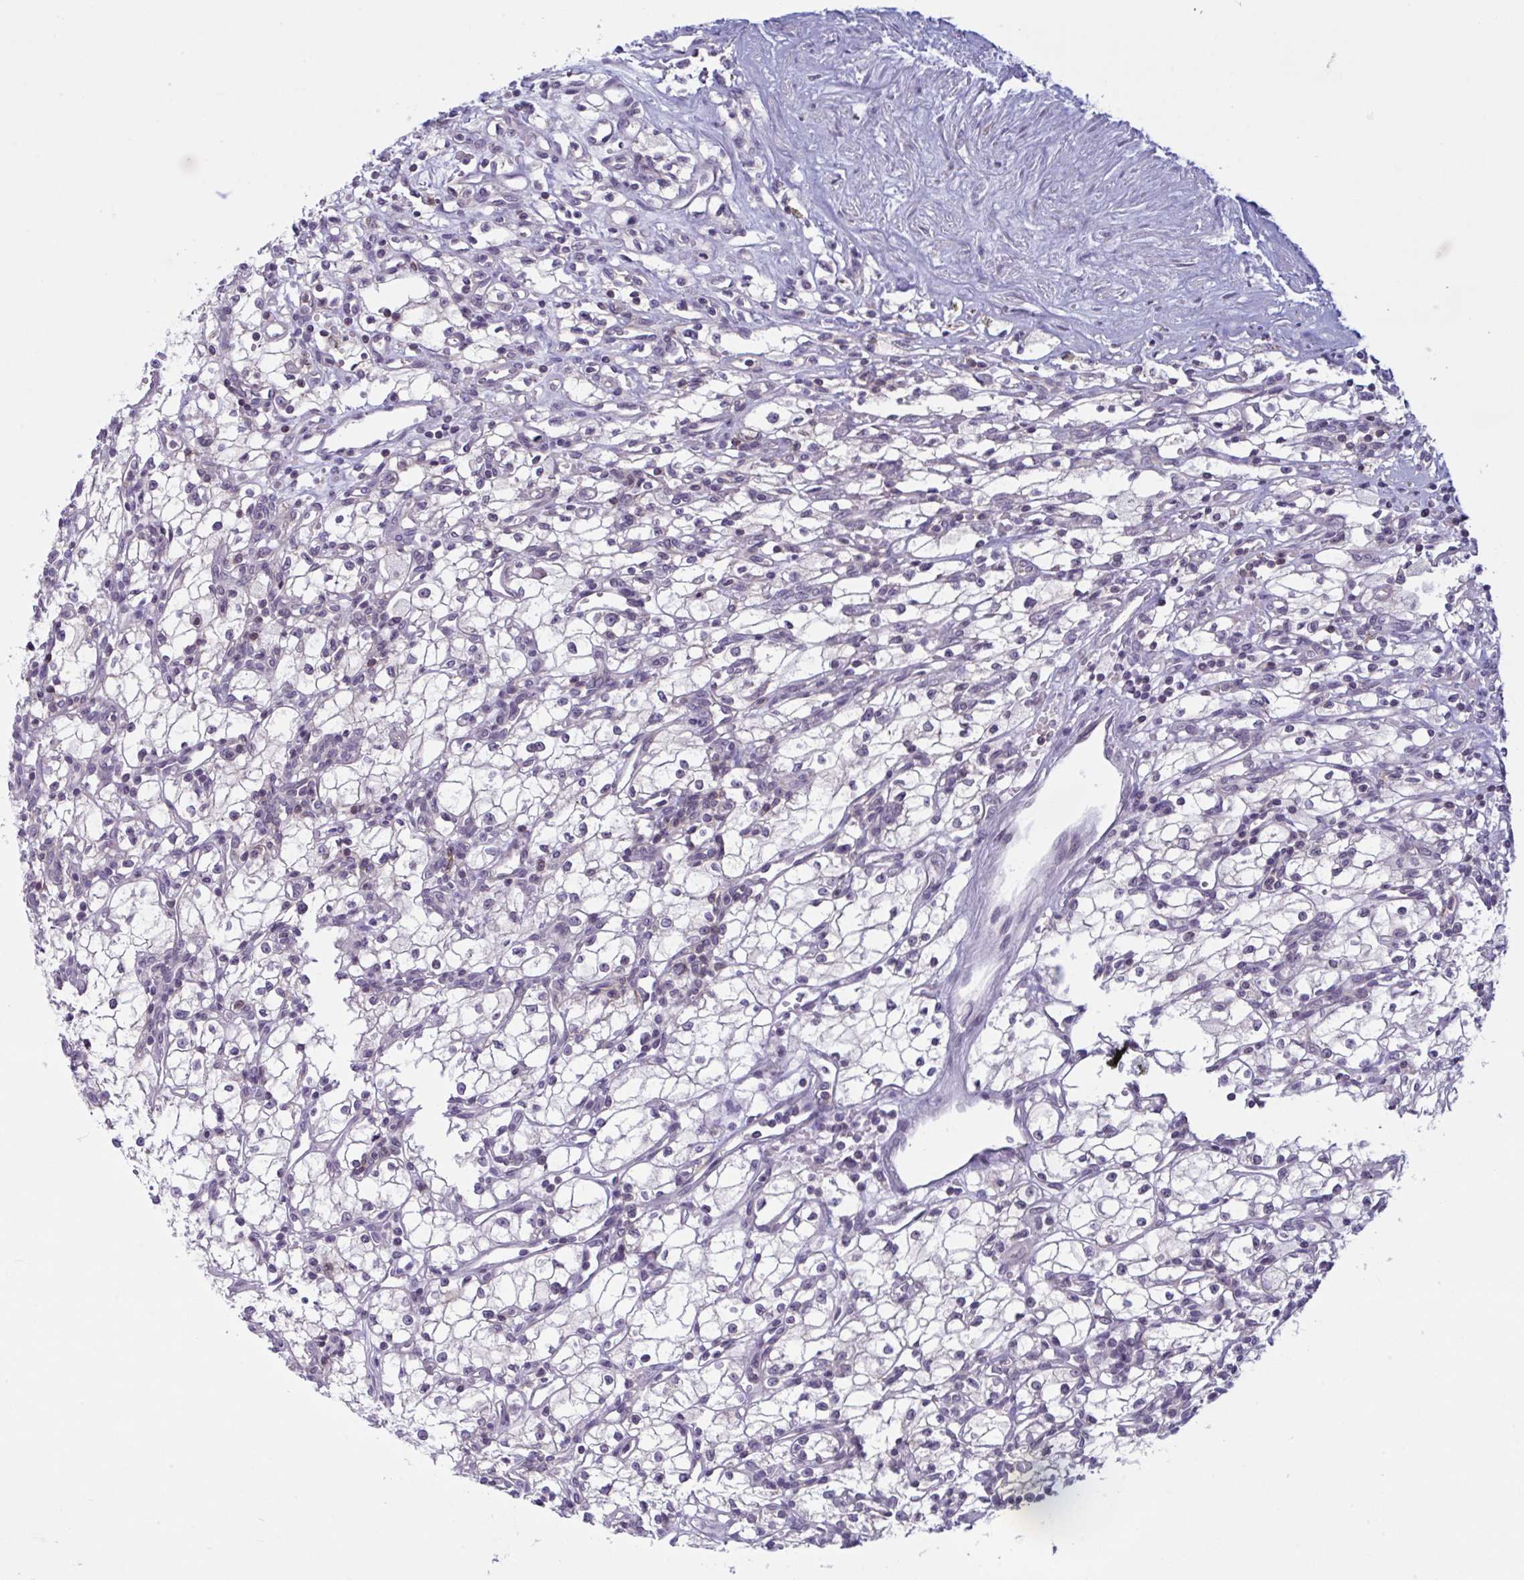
{"staining": {"intensity": "negative", "quantity": "none", "location": "none"}, "tissue": "renal cancer", "cell_type": "Tumor cells", "image_type": "cancer", "snomed": [{"axis": "morphology", "description": "Adenocarcinoma, NOS"}, {"axis": "topography", "description": "Kidney"}], "caption": "DAB immunohistochemical staining of human renal adenocarcinoma displays no significant staining in tumor cells.", "gene": "TANK", "patient": {"sex": "male", "age": 59}}